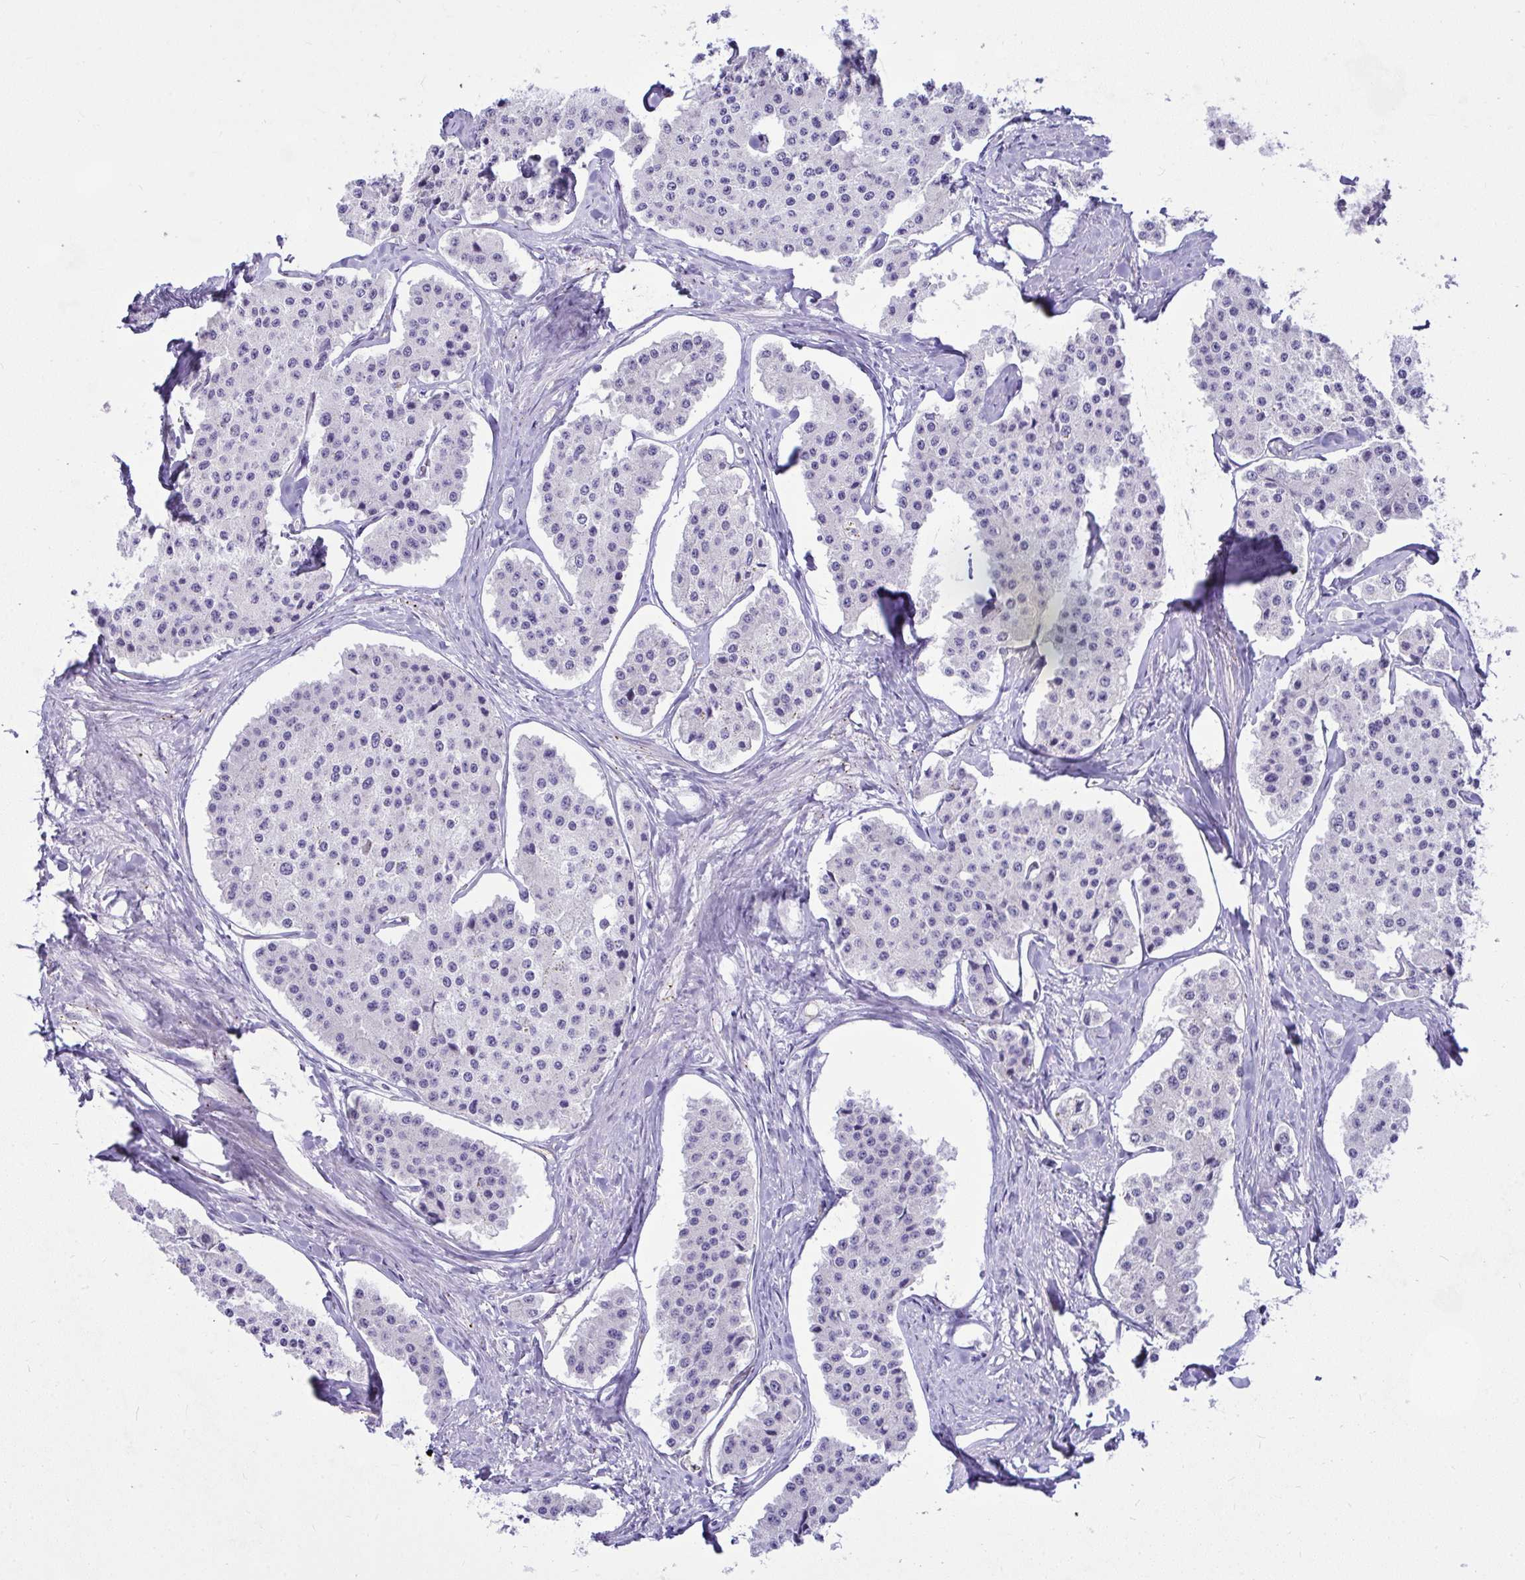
{"staining": {"intensity": "negative", "quantity": "none", "location": "none"}, "tissue": "carcinoid", "cell_type": "Tumor cells", "image_type": "cancer", "snomed": [{"axis": "morphology", "description": "Carcinoid, malignant, NOS"}, {"axis": "topography", "description": "Small intestine"}], "caption": "Tumor cells are negative for brown protein staining in malignant carcinoid. The staining was performed using DAB (3,3'-diaminobenzidine) to visualize the protein expression in brown, while the nuclei were stained in blue with hematoxylin (Magnification: 20x).", "gene": "NFXL1", "patient": {"sex": "female", "age": 65}}